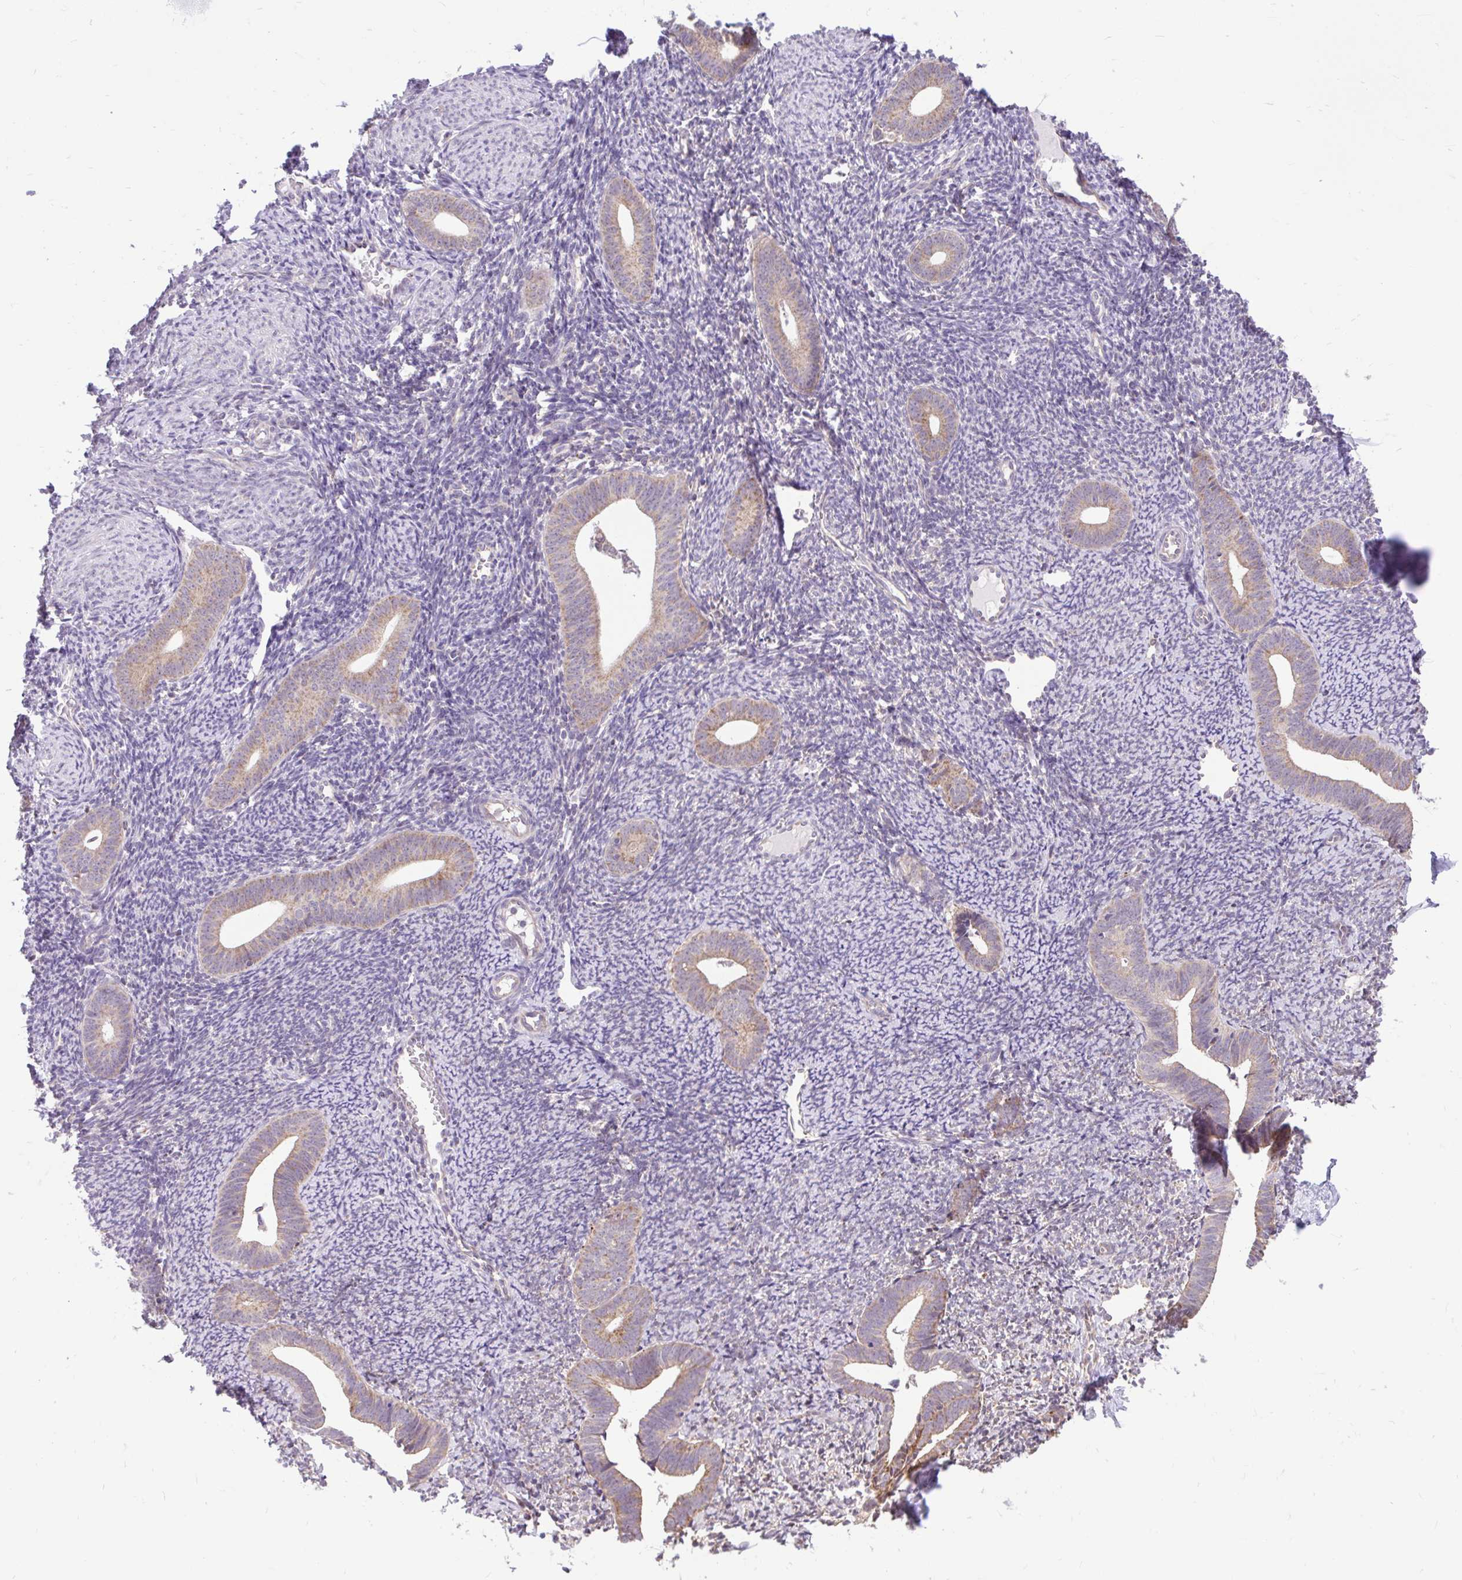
{"staining": {"intensity": "negative", "quantity": "none", "location": "none"}, "tissue": "endometrium", "cell_type": "Cells in endometrial stroma", "image_type": "normal", "snomed": [{"axis": "morphology", "description": "Normal tissue, NOS"}, {"axis": "topography", "description": "Endometrium"}], "caption": "An immunohistochemistry (IHC) image of unremarkable endometrium is shown. There is no staining in cells in endometrial stroma of endometrium.", "gene": "PYCR2", "patient": {"sex": "female", "age": 39}}